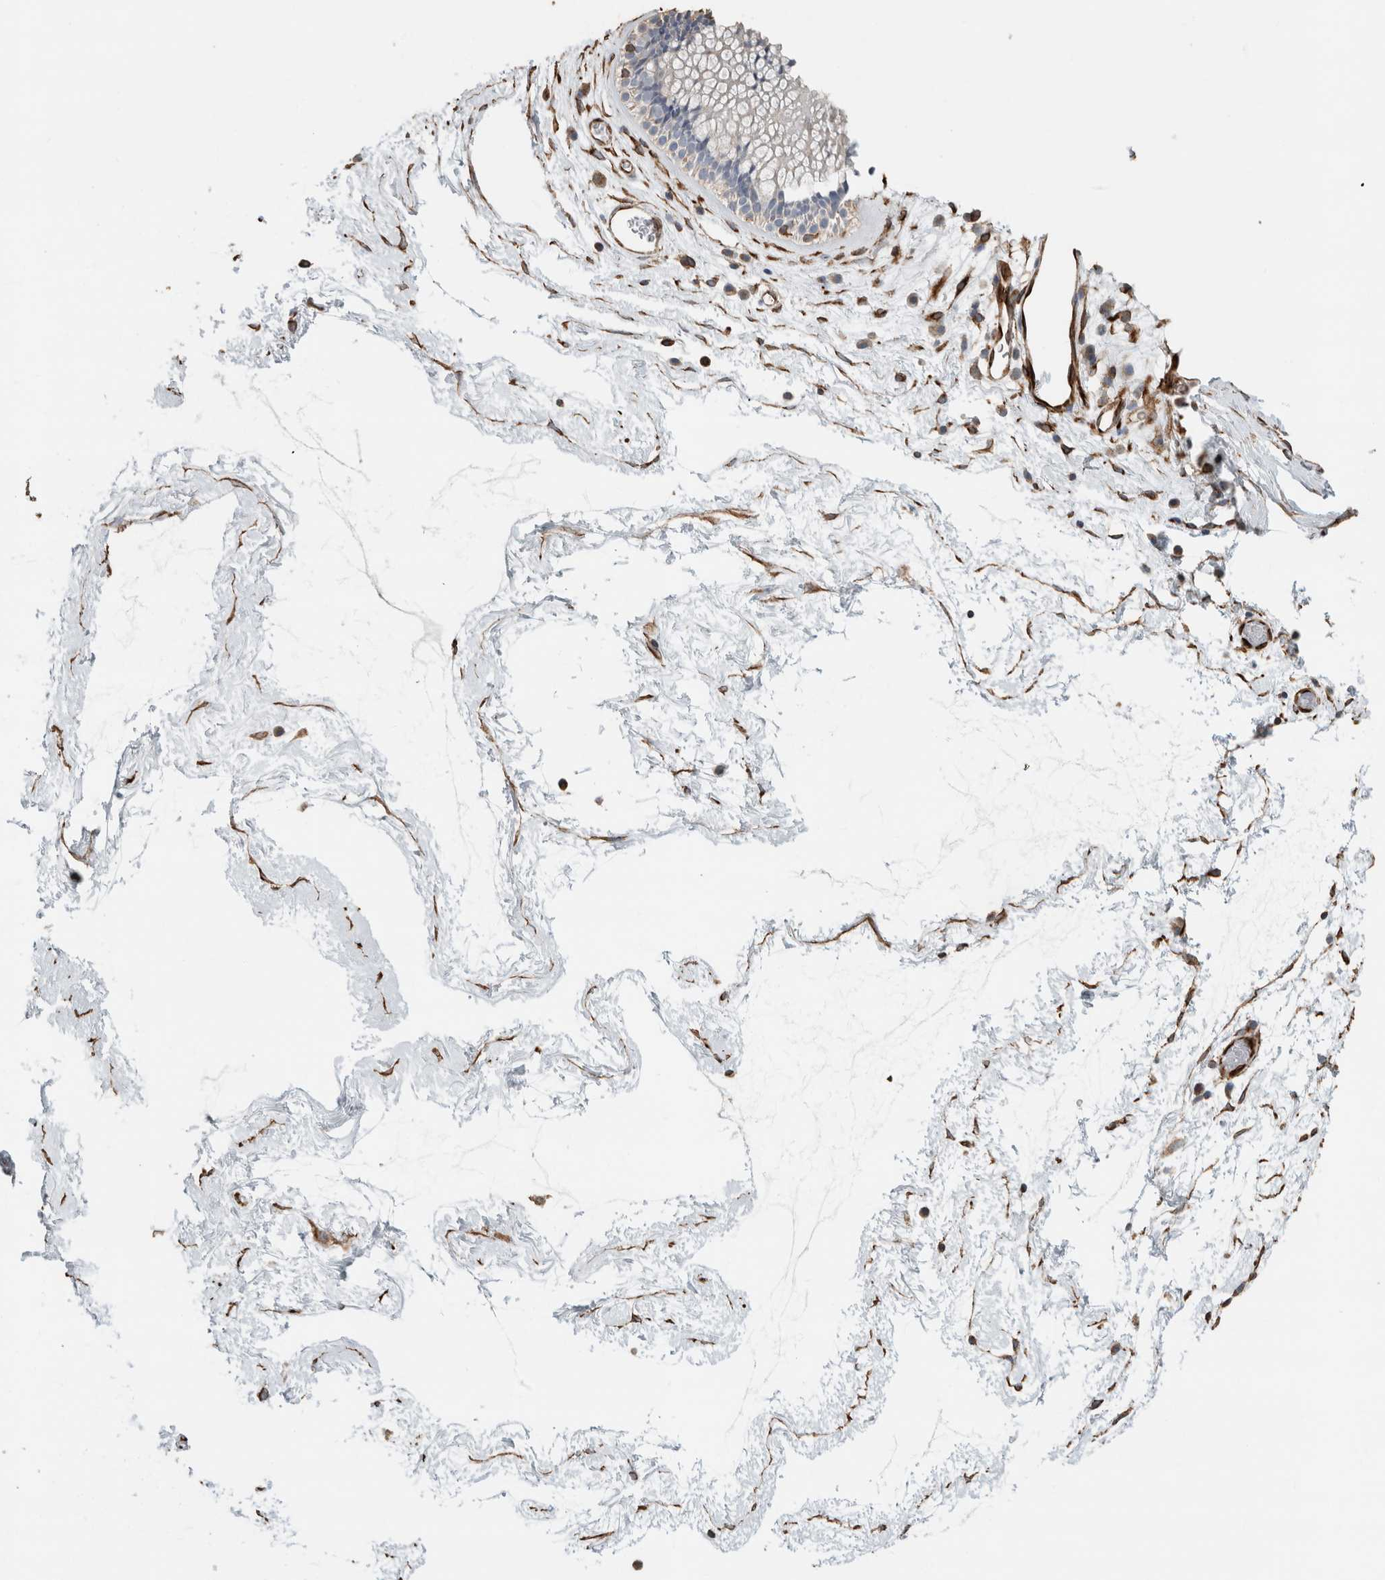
{"staining": {"intensity": "negative", "quantity": "none", "location": "none"}, "tissue": "nasopharynx", "cell_type": "Respiratory epithelial cells", "image_type": "normal", "snomed": [{"axis": "morphology", "description": "Normal tissue, NOS"}, {"axis": "morphology", "description": "Inflammation, NOS"}, {"axis": "topography", "description": "Nasopharynx"}], "caption": "Immunohistochemistry photomicrograph of unremarkable nasopharynx: human nasopharynx stained with DAB exhibits no significant protein expression in respiratory epithelial cells.", "gene": "LY86", "patient": {"sex": "male", "age": 48}}